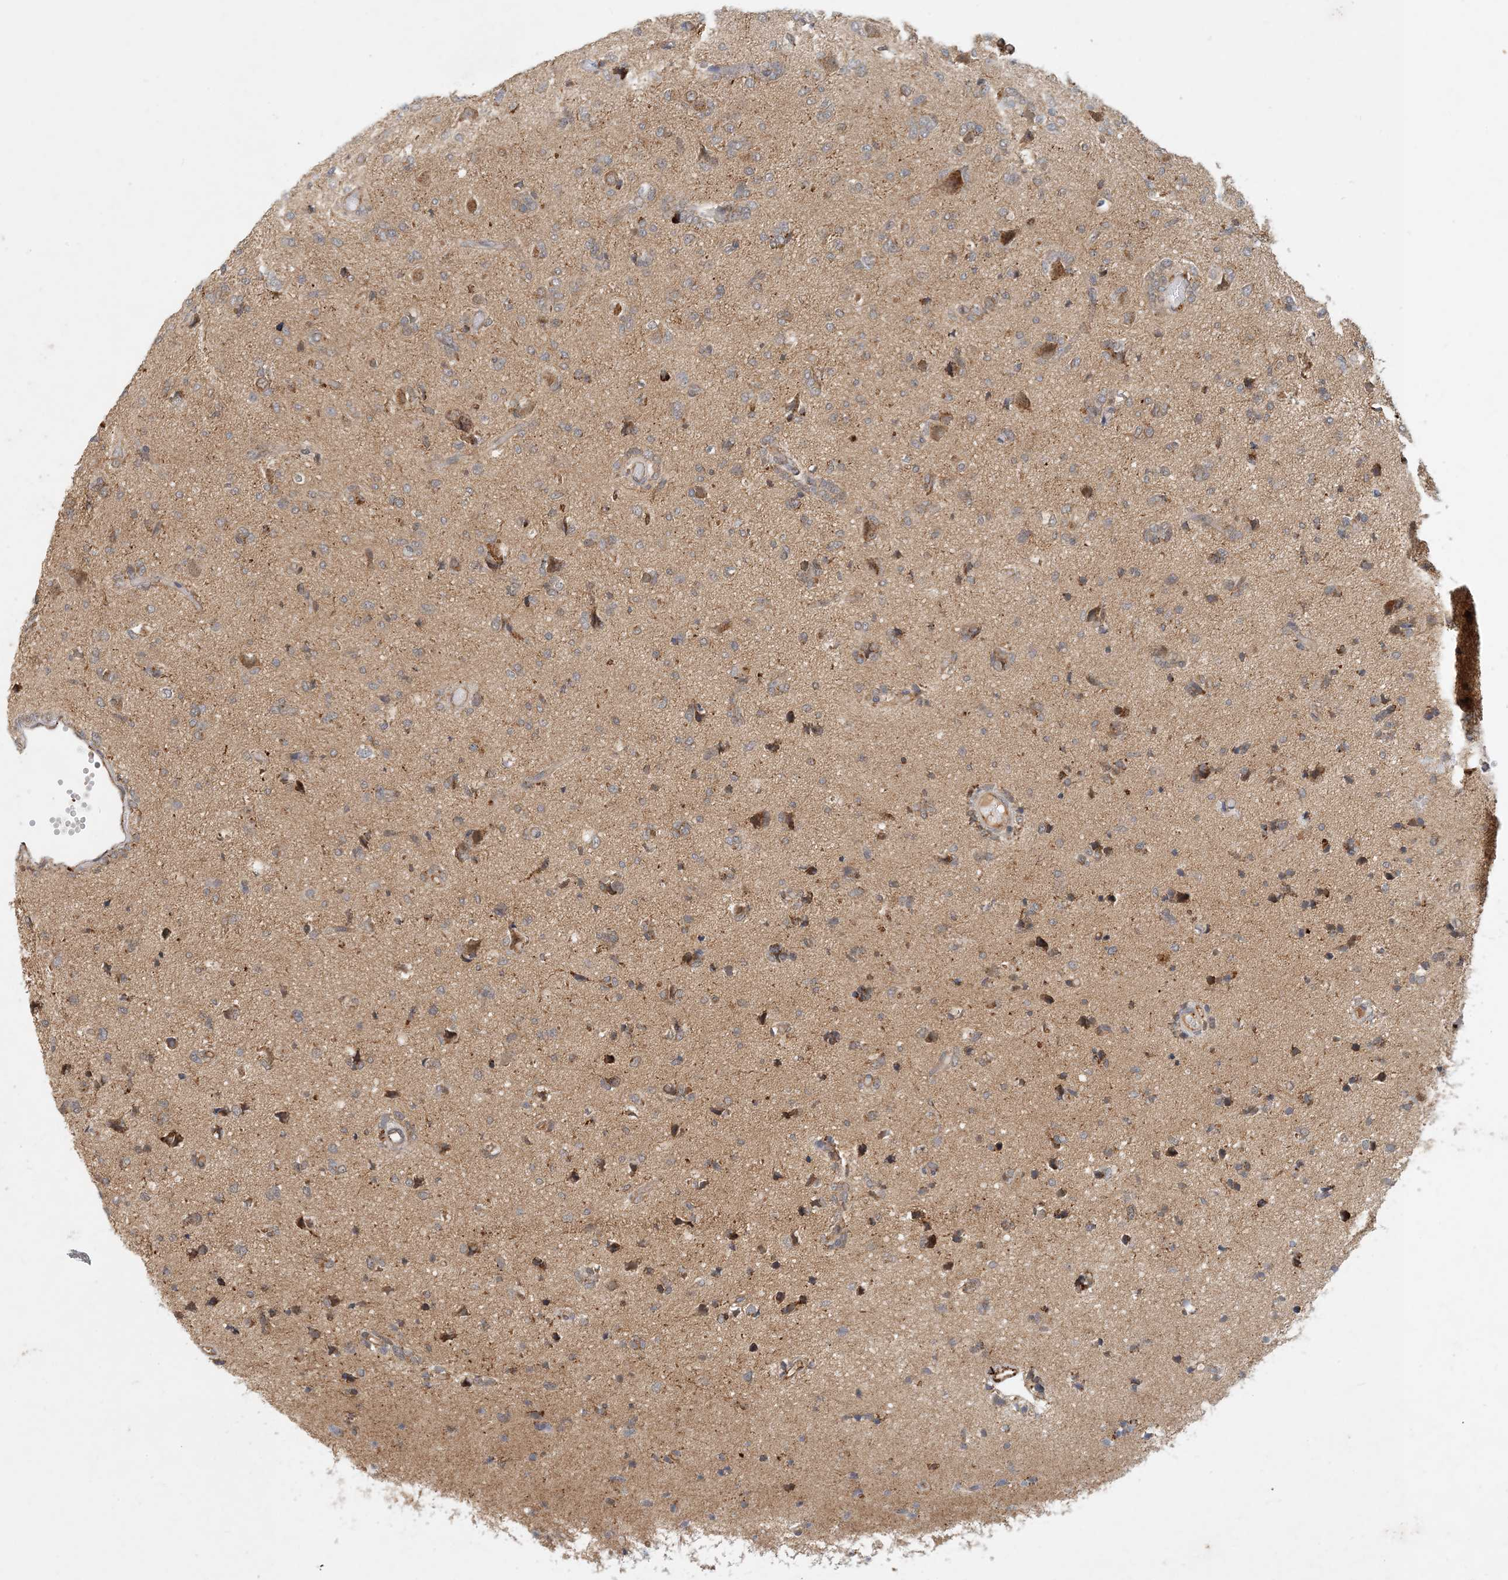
{"staining": {"intensity": "moderate", "quantity": "25%-75%", "location": "cytoplasmic/membranous"}, "tissue": "glioma", "cell_type": "Tumor cells", "image_type": "cancer", "snomed": [{"axis": "morphology", "description": "Glioma, malignant, High grade"}, {"axis": "topography", "description": "Brain"}], "caption": "Immunohistochemical staining of human glioma displays moderate cytoplasmic/membranous protein staining in approximately 25%-75% of tumor cells.", "gene": "ZBTB3", "patient": {"sex": "female", "age": 59}}